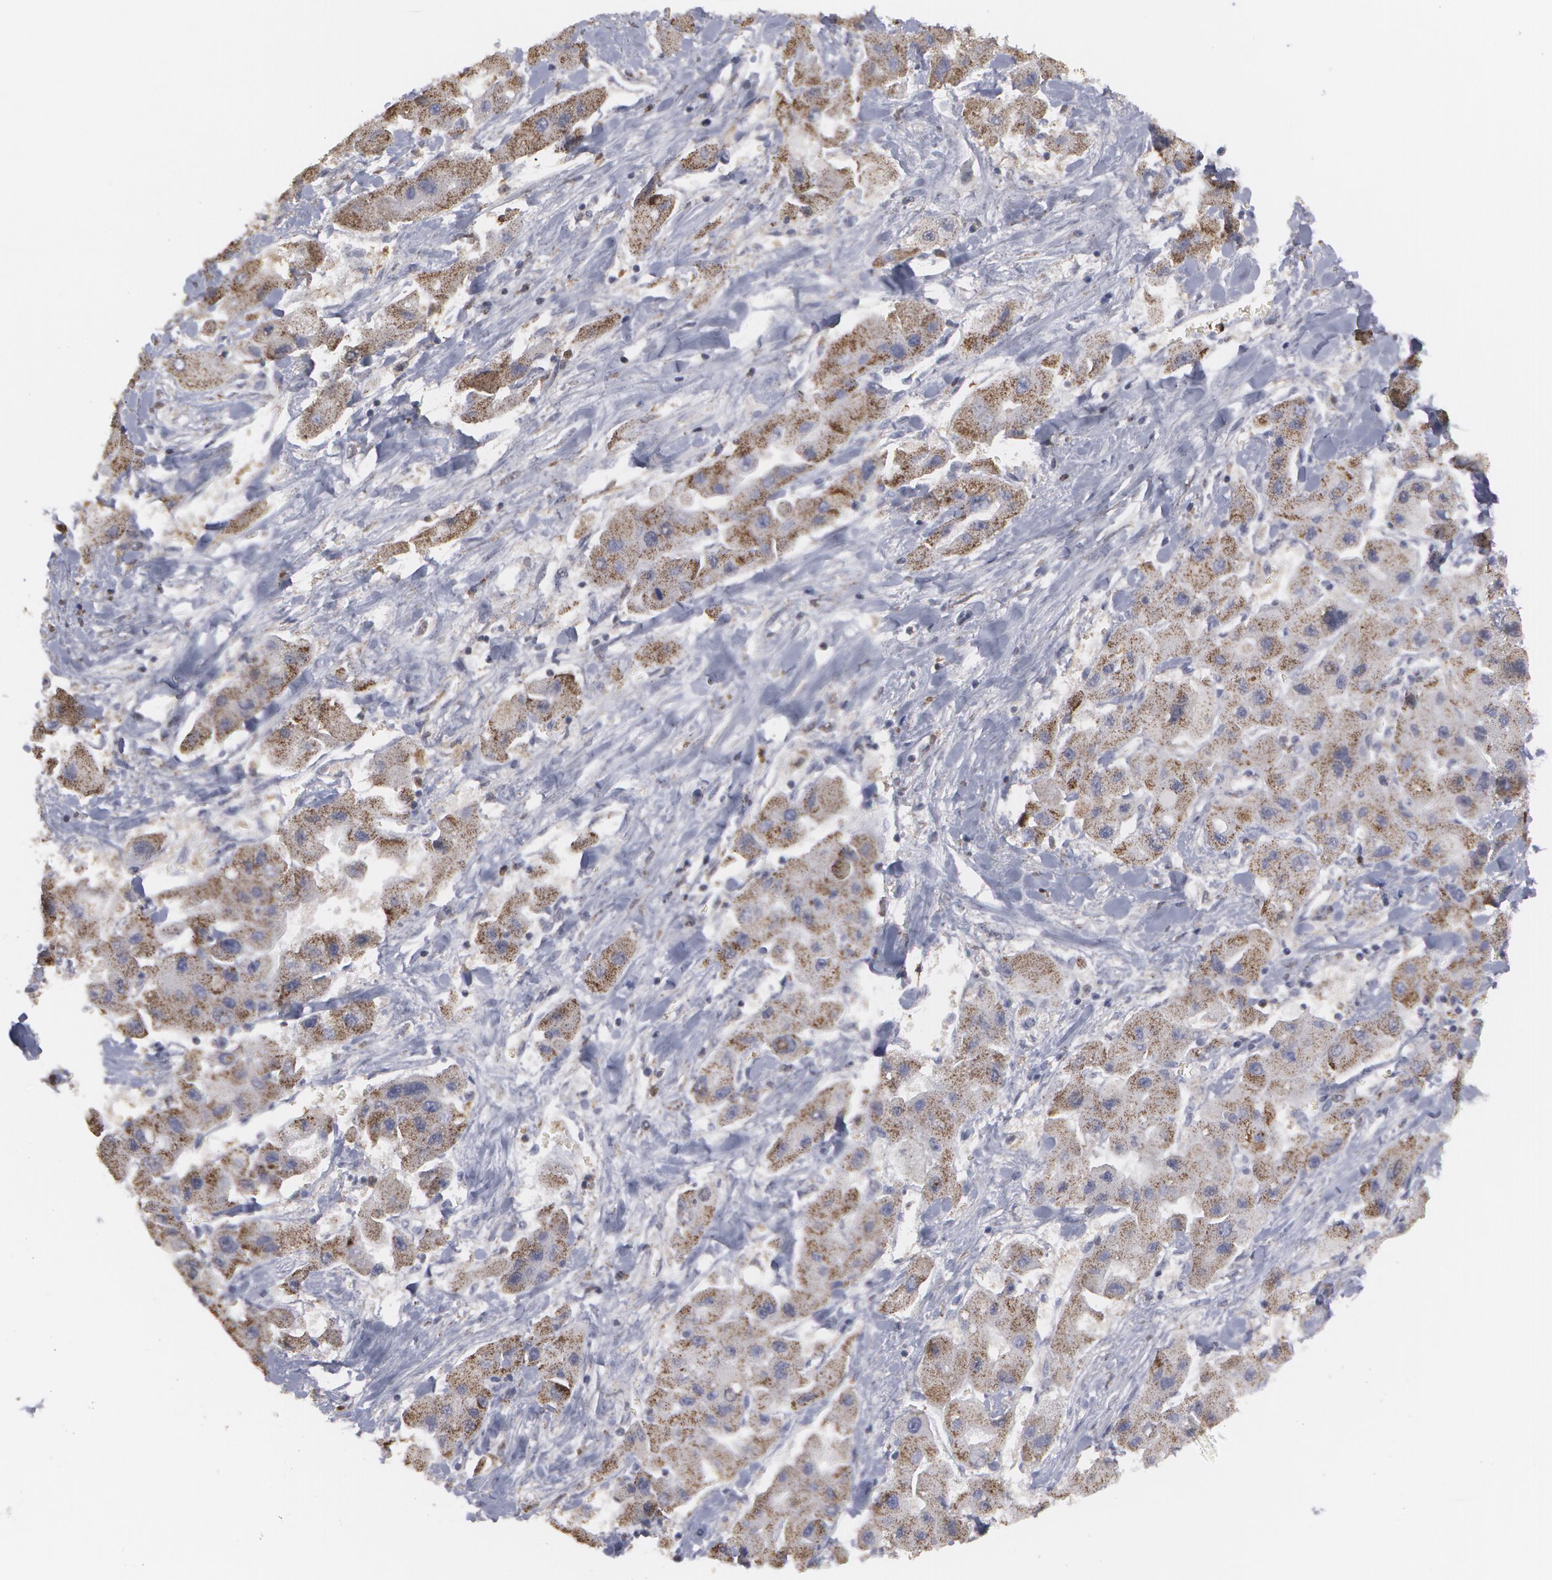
{"staining": {"intensity": "moderate", "quantity": ">75%", "location": "cytoplasmic/membranous"}, "tissue": "liver cancer", "cell_type": "Tumor cells", "image_type": "cancer", "snomed": [{"axis": "morphology", "description": "Carcinoma, Hepatocellular, NOS"}, {"axis": "topography", "description": "Liver"}], "caption": "IHC (DAB) staining of human liver cancer demonstrates moderate cytoplasmic/membranous protein positivity in approximately >75% of tumor cells. The protein is stained brown, and the nuclei are stained in blue (DAB (3,3'-diaminobenzidine) IHC with brightfield microscopy, high magnification).", "gene": "CAT", "patient": {"sex": "male", "age": 24}}